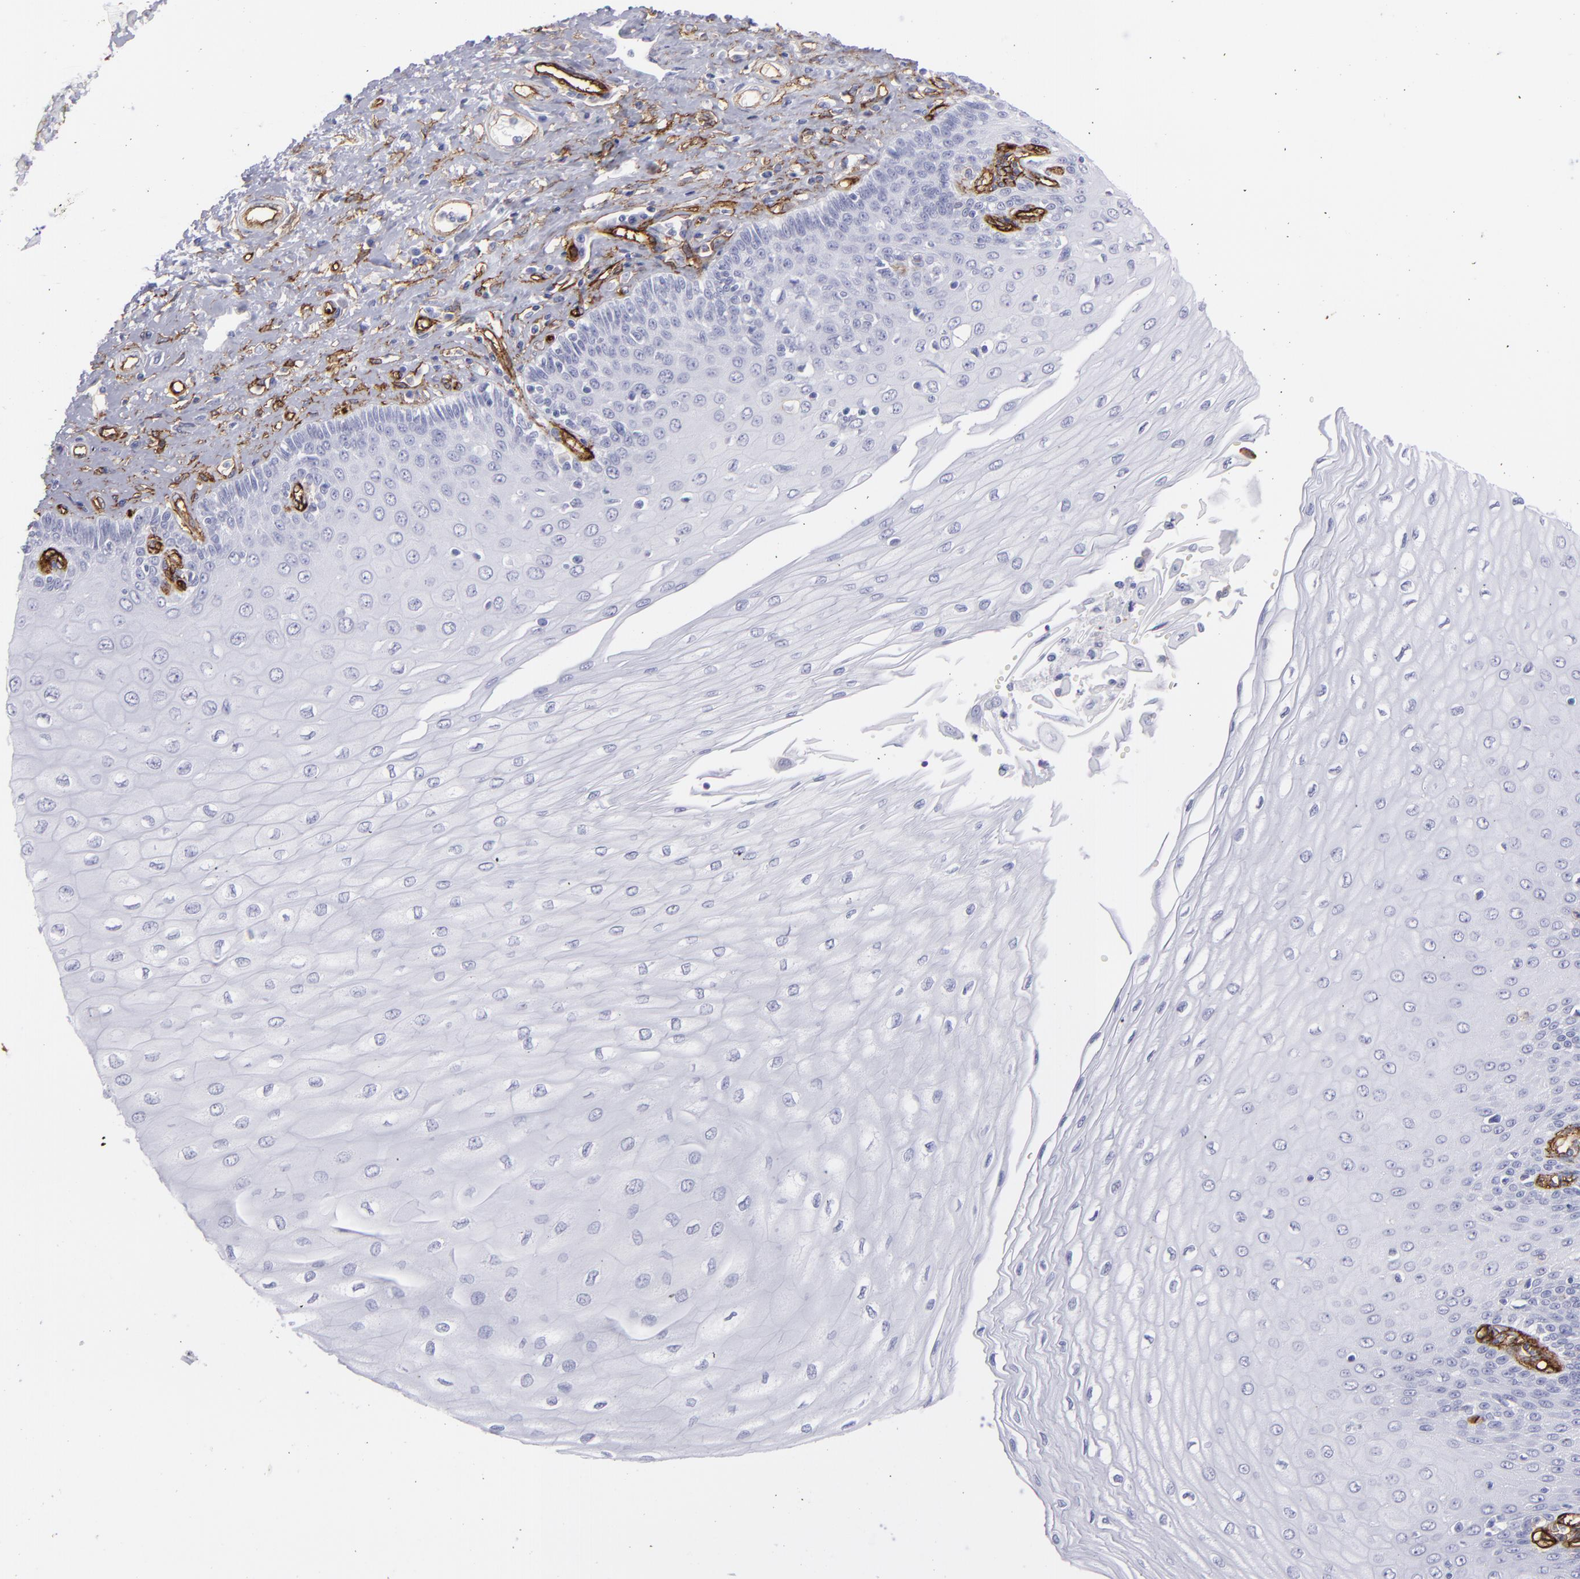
{"staining": {"intensity": "negative", "quantity": "none", "location": "none"}, "tissue": "esophagus", "cell_type": "Squamous epithelial cells", "image_type": "normal", "snomed": [{"axis": "morphology", "description": "Normal tissue, NOS"}, {"axis": "topography", "description": "Esophagus"}], "caption": "Immunohistochemistry histopathology image of unremarkable esophagus stained for a protein (brown), which shows no expression in squamous epithelial cells.", "gene": "ACE", "patient": {"sex": "male", "age": 70}}